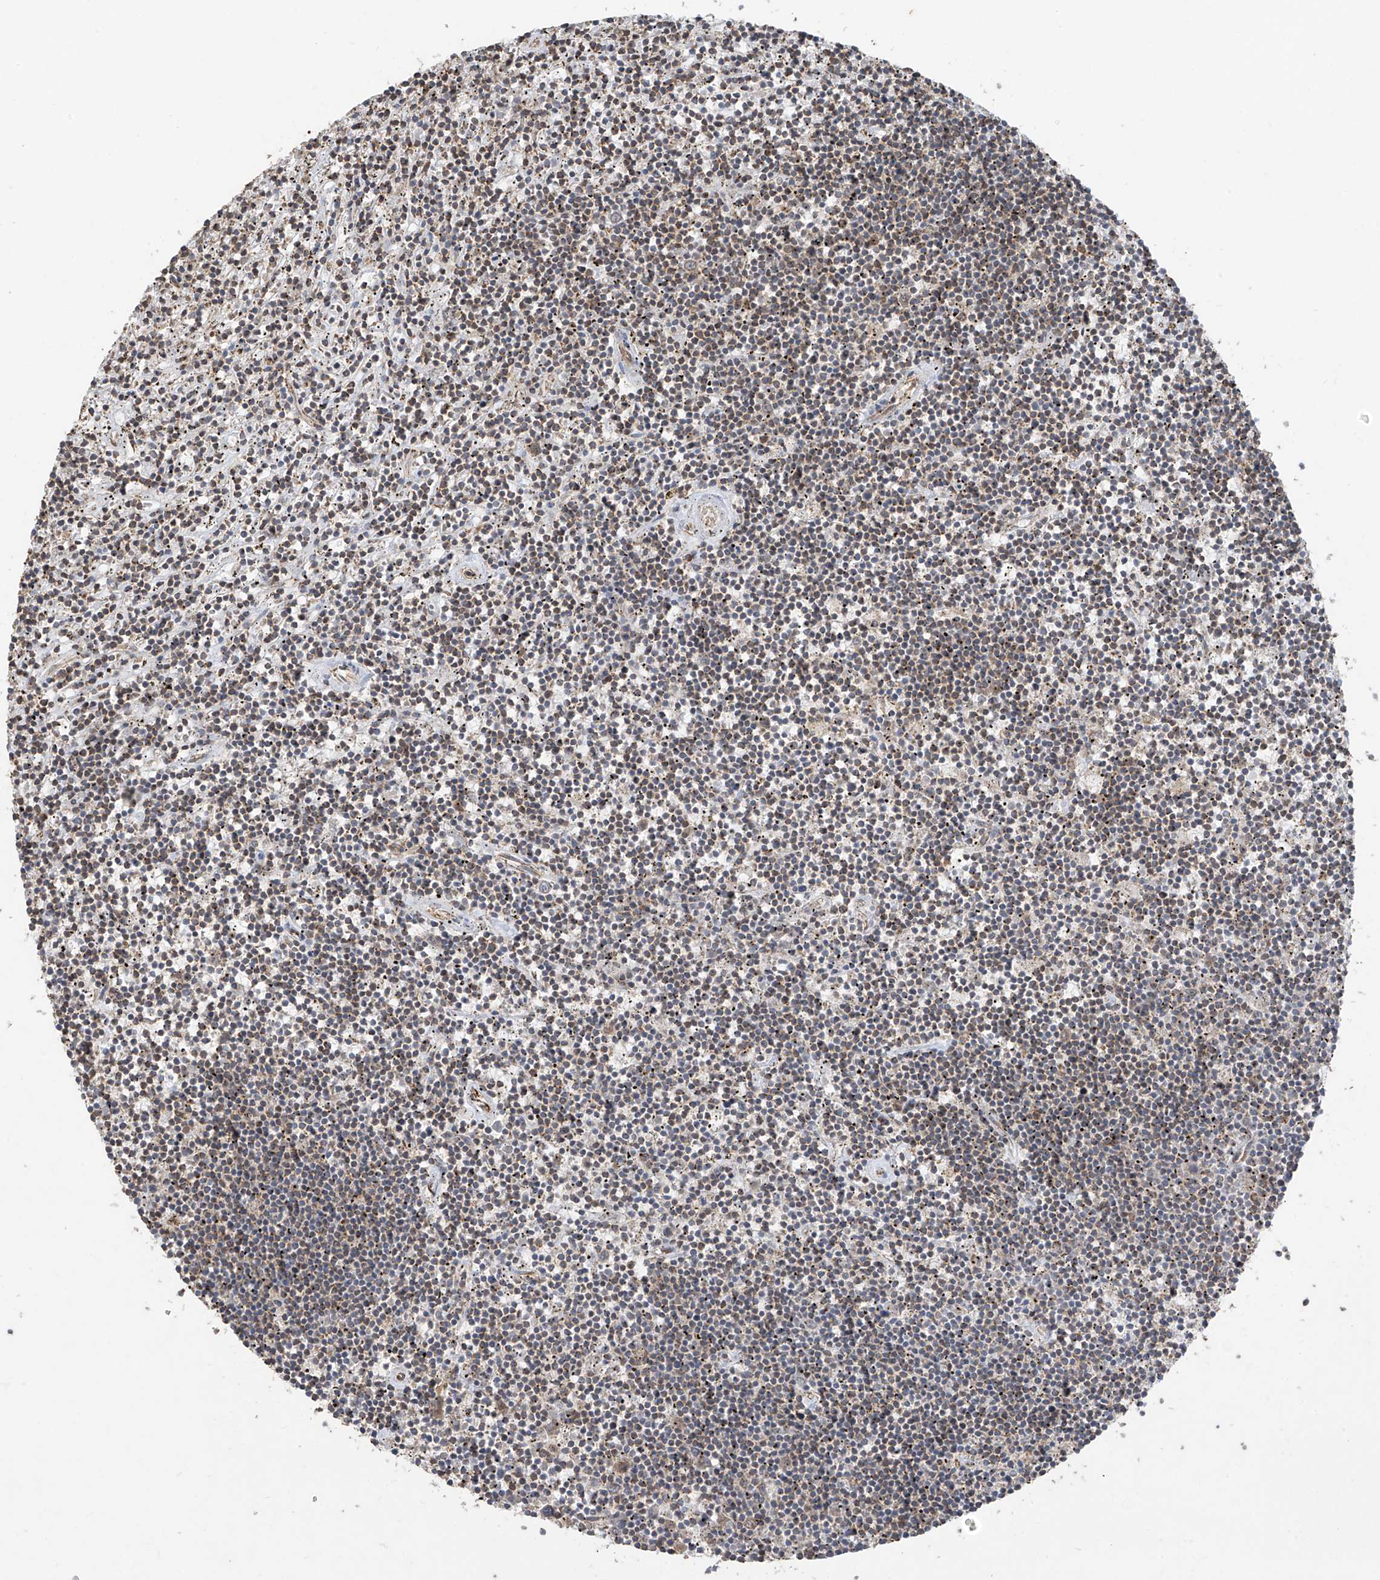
{"staining": {"intensity": "moderate", "quantity": "<25%", "location": "cytoplasmic/membranous"}, "tissue": "lymphoma", "cell_type": "Tumor cells", "image_type": "cancer", "snomed": [{"axis": "morphology", "description": "Malignant lymphoma, non-Hodgkin's type, Low grade"}, {"axis": "topography", "description": "Spleen"}], "caption": "Lymphoma tissue displays moderate cytoplasmic/membranous positivity in about <25% of tumor cells, visualized by immunohistochemistry. The protein of interest is shown in brown color, while the nuclei are stained blue.", "gene": "UQCC1", "patient": {"sex": "male", "age": 76}}